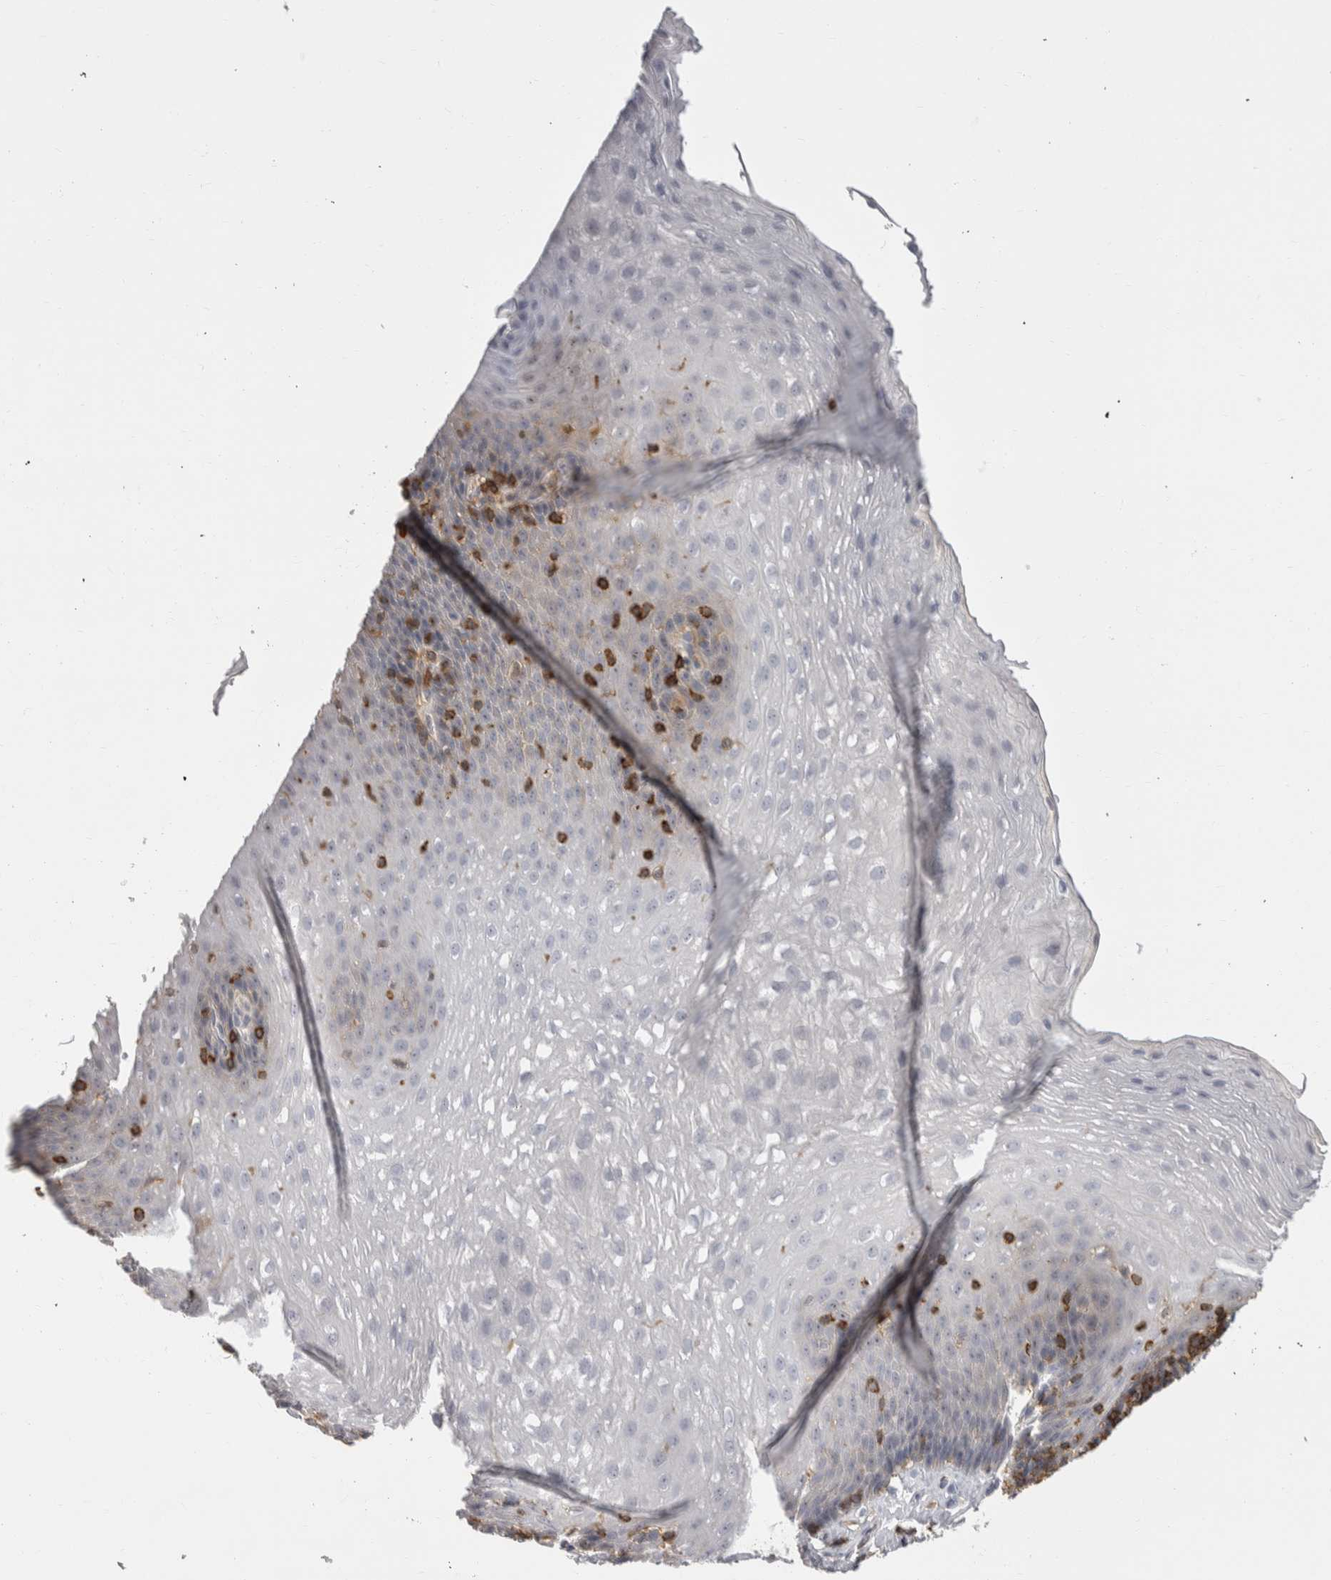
{"staining": {"intensity": "negative", "quantity": "none", "location": "none"}, "tissue": "esophagus", "cell_type": "Squamous epithelial cells", "image_type": "normal", "snomed": [{"axis": "morphology", "description": "Normal tissue, NOS"}, {"axis": "topography", "description": "Esophagus"}], "caption": "The image displays no significant expression in squamous epithelial cells of esophagus. Nuclei are stained in blue.", "gene": "CEP295NL", "patient": {"sex": "female", "age": 66}}